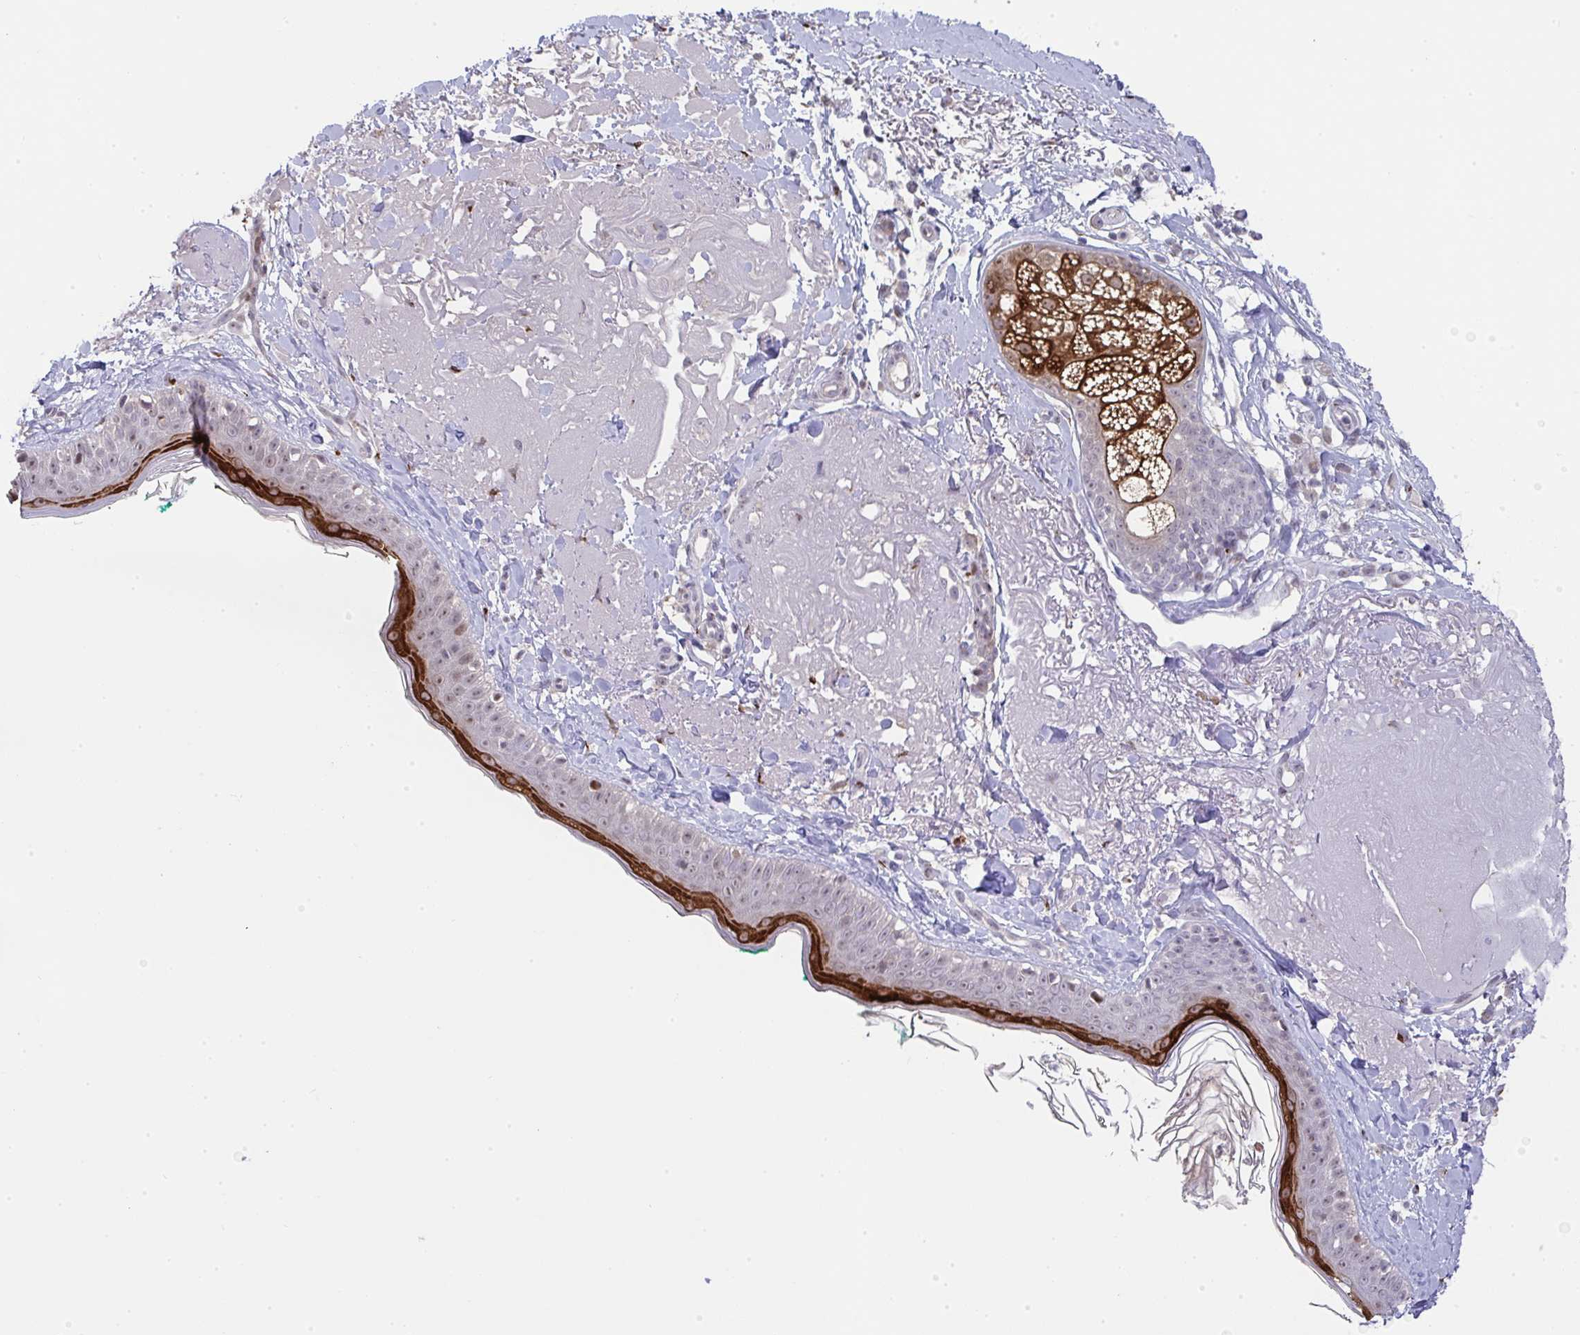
{"staining": {"intensity": "negative", "quantity": "none", "location": "none"}, "tissue": "skin", "cell_type": "Fibroblasts", "image_type": "normal", "snomed": [{"axis": "morphology", "description": "Normal tissue, NOS"}, {"axis": "topography", "description": "Skin"}], "caption": "This is an immunohistochemistry image of benign human skin. There is no expression in fibroblasts.", "gene": "GALNT16", "patient": {"sex": "male", "age": 73}}